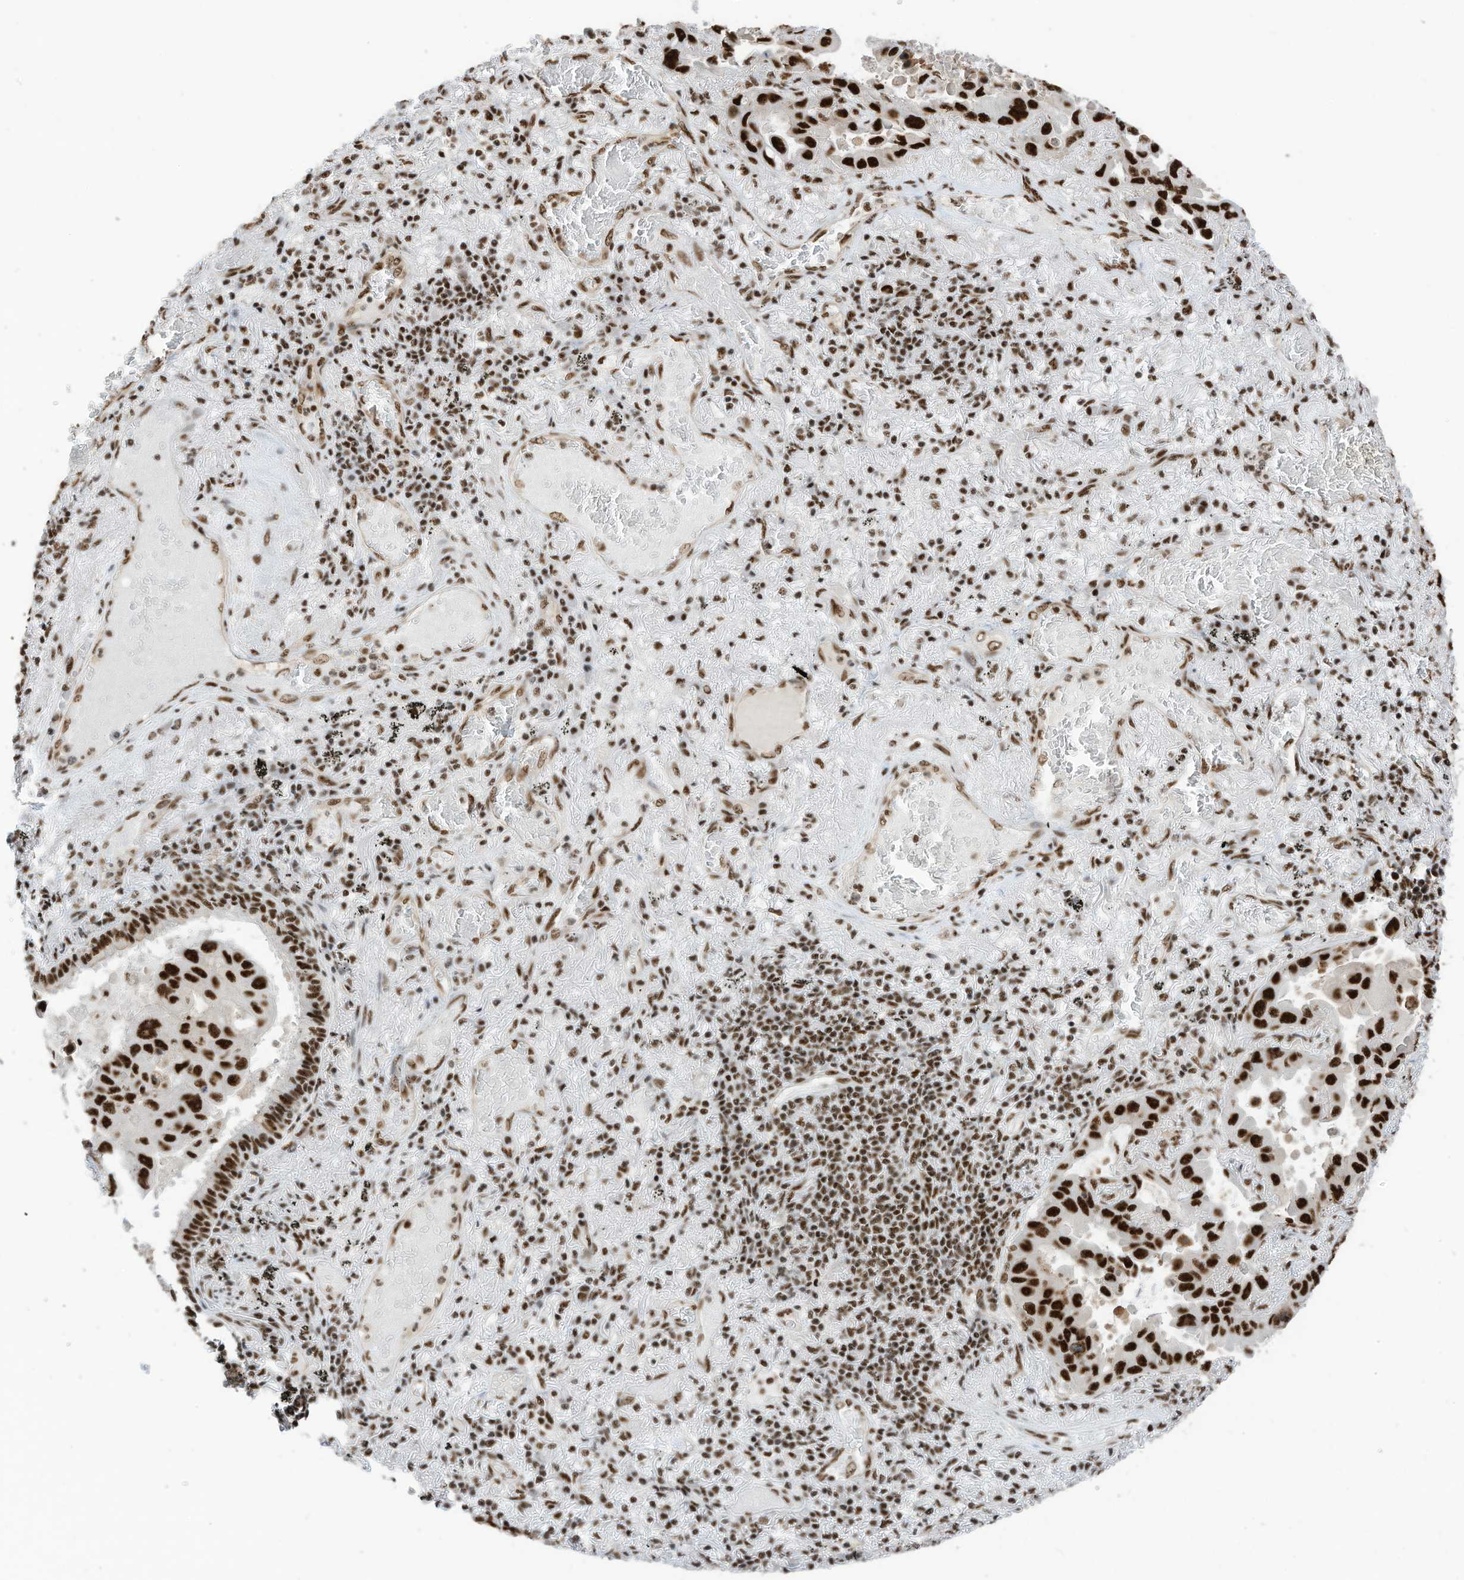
{"staining": {"intensity": "strong", "quantity": ">75%", "location": "nuclear"}, "tissue": "lung cancer", "cell_type": "Tumor cells", "image_type": "cancer", "snomed": [{"axis": "morphology", "description": "Adenocarcinoma, NOS"}, {"axis": "topography", "description": "Lung"}], "caption": "An IHC micrograph of neoplastic tissue is shown. Protein staining in brown highlights strong nuclear positivity in lung cancer (adenocarcinoma) within tumor cells.", "gene": "SF3A3", "patient": {"sex": "male", "age": 64}}